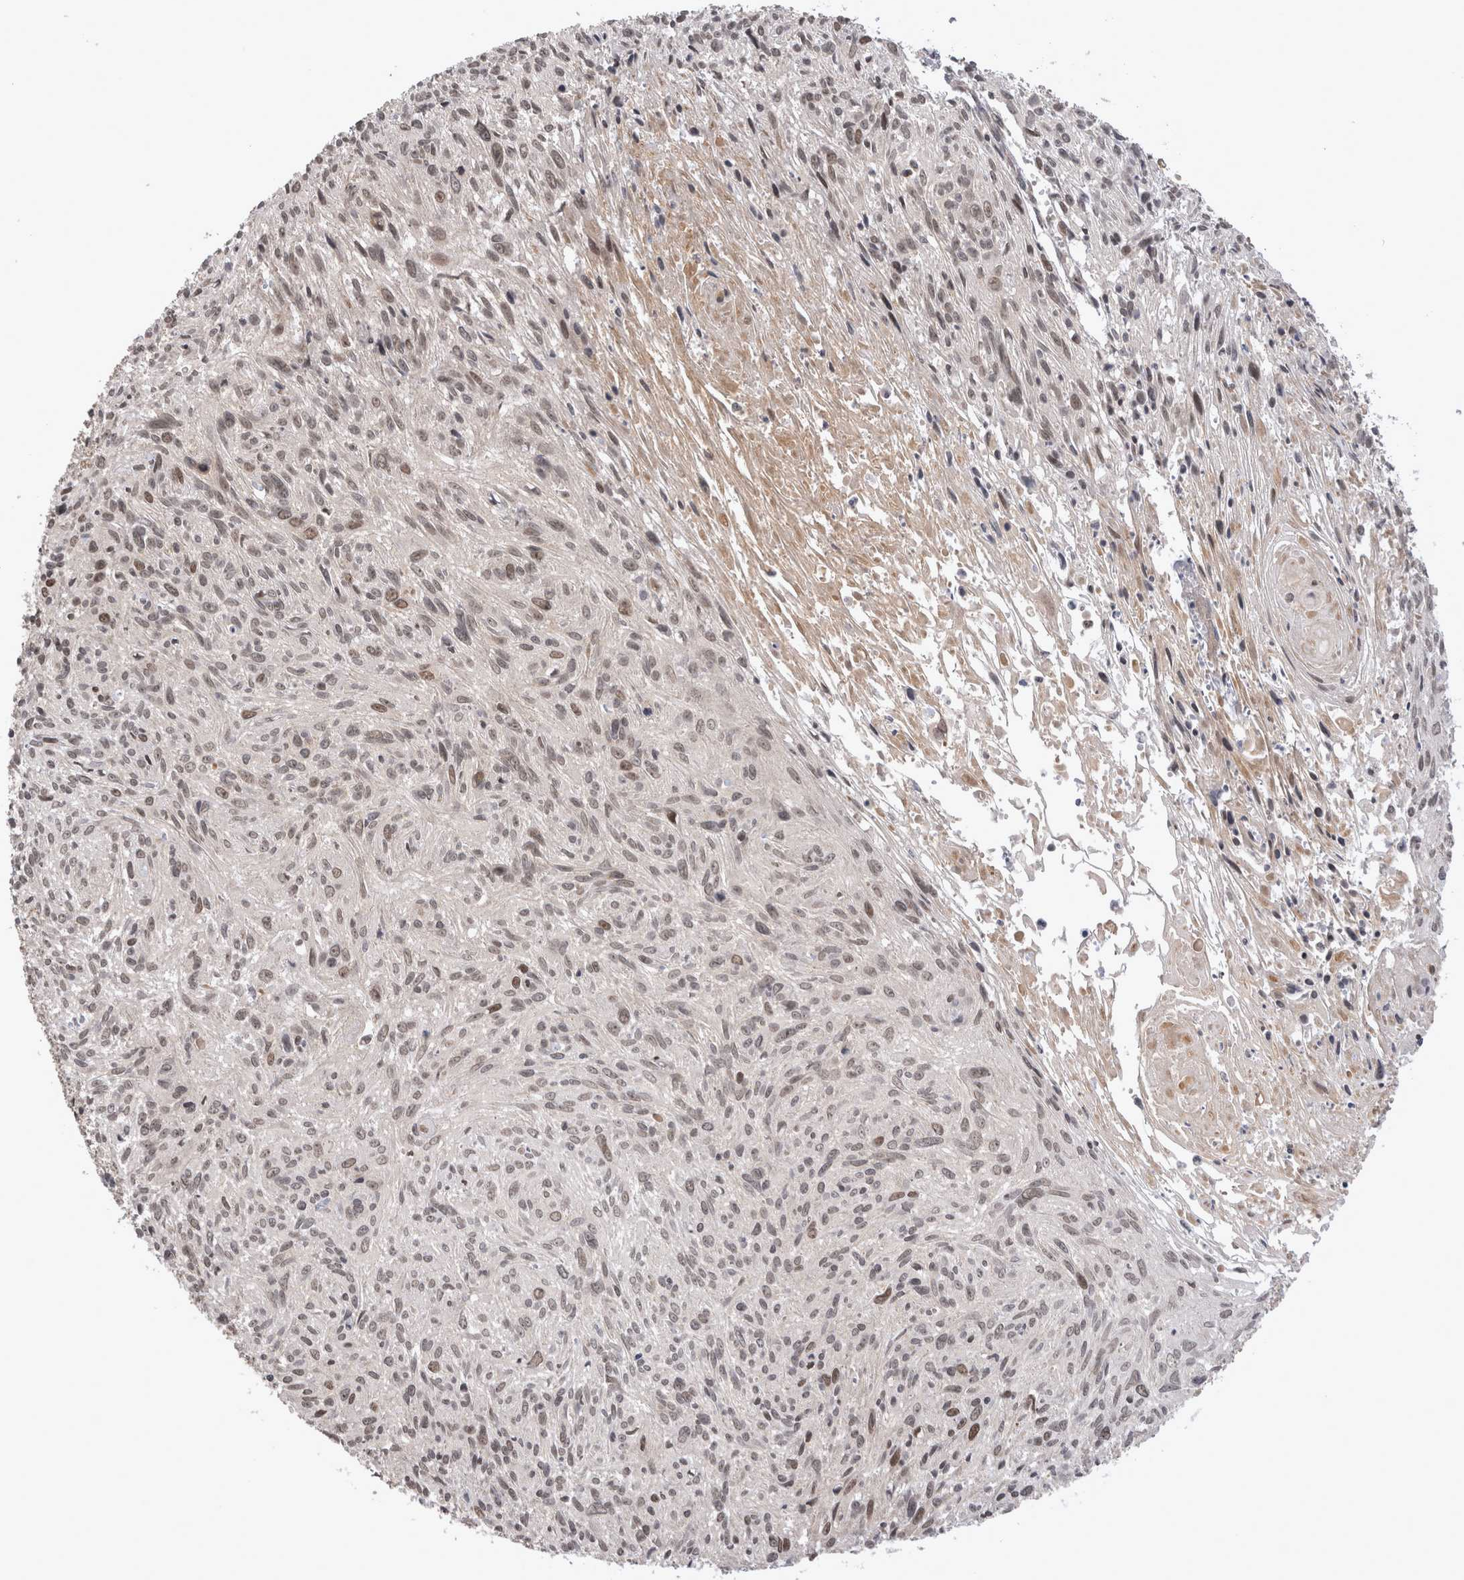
{"staining": {"intensity": "weak", "quantity": ">75%", "location": "nuclear"}, "tissue": "cervical cancer", "cell_type": "Tumor cells", "image_type": "cancer", "snomed": [{"axis": "morphology", "description": "Squamous cell carcinoma, NOS"}, {"axis": "topography", "description": "Cervix"}], "caption": "Squamous cell carcinoma (cervical) stained with a protein marker exhibits weak staining in tumor cells.", "gene": "TMEM65", "patient": {"sex": "female", "age": 51}}